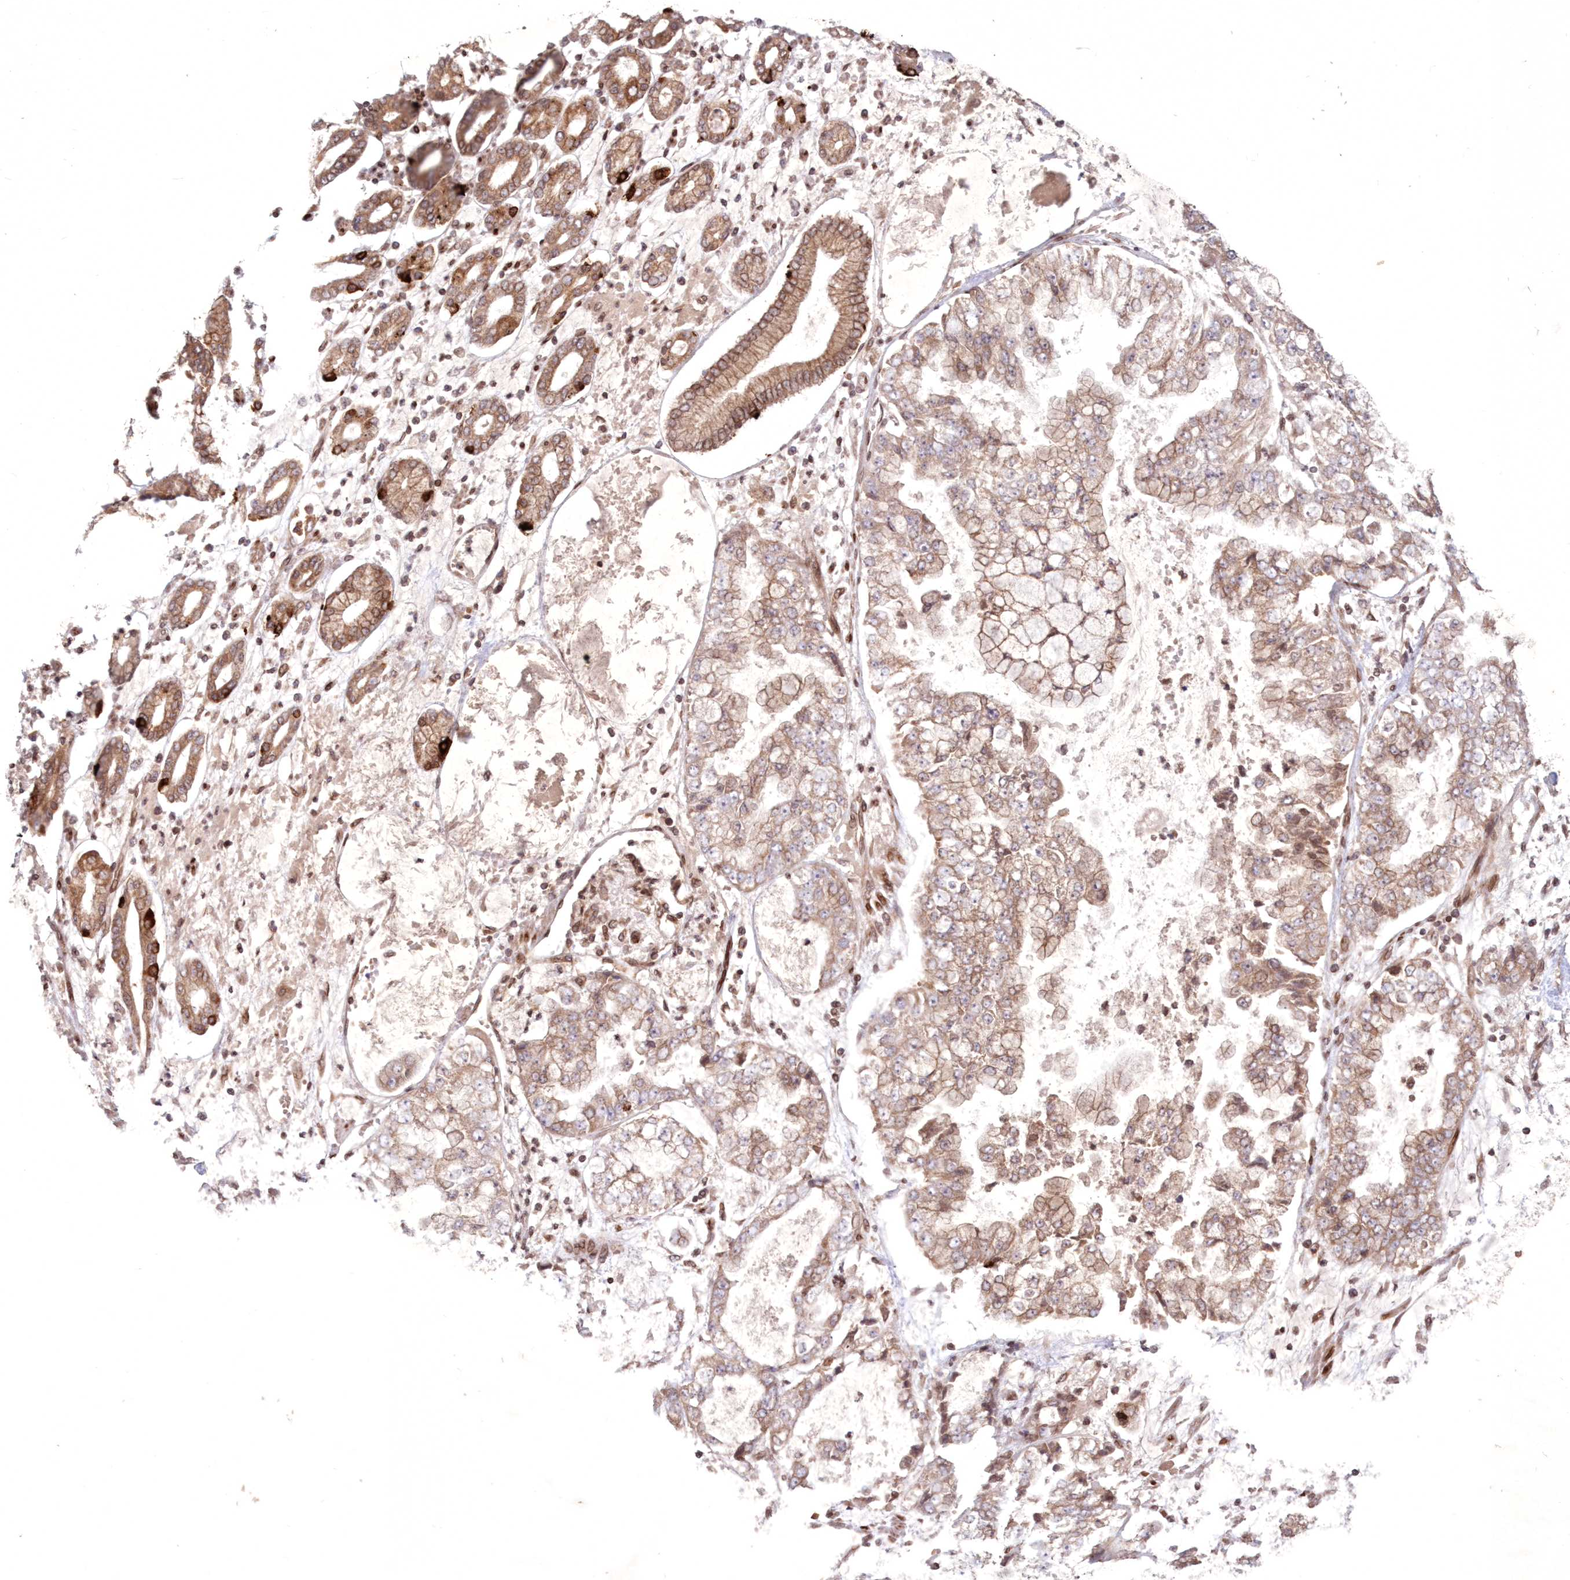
{"staining": {"intensity": "weak", "quantity": ">75%", "location": "cytoplasmic/membranous"}, "tissue": "stomach cancer", "cell_type": "Tumor cells", "image_type": "cancer", "snomed": [{"axis": "morphology", "description": "Adenocarcinoma, NOS"}, {"axis": "topography", "description": "Stomach"}], "caption": "An image of stomach cancer stained for a protein displays weak cytoplasmic/membranous brown staining in tumor cells. The protein of interest is shown in brown color, while the nuclei are stained blue.", "gene": "DNAJC27", "patient": {"sex": "male", "age": 76}}